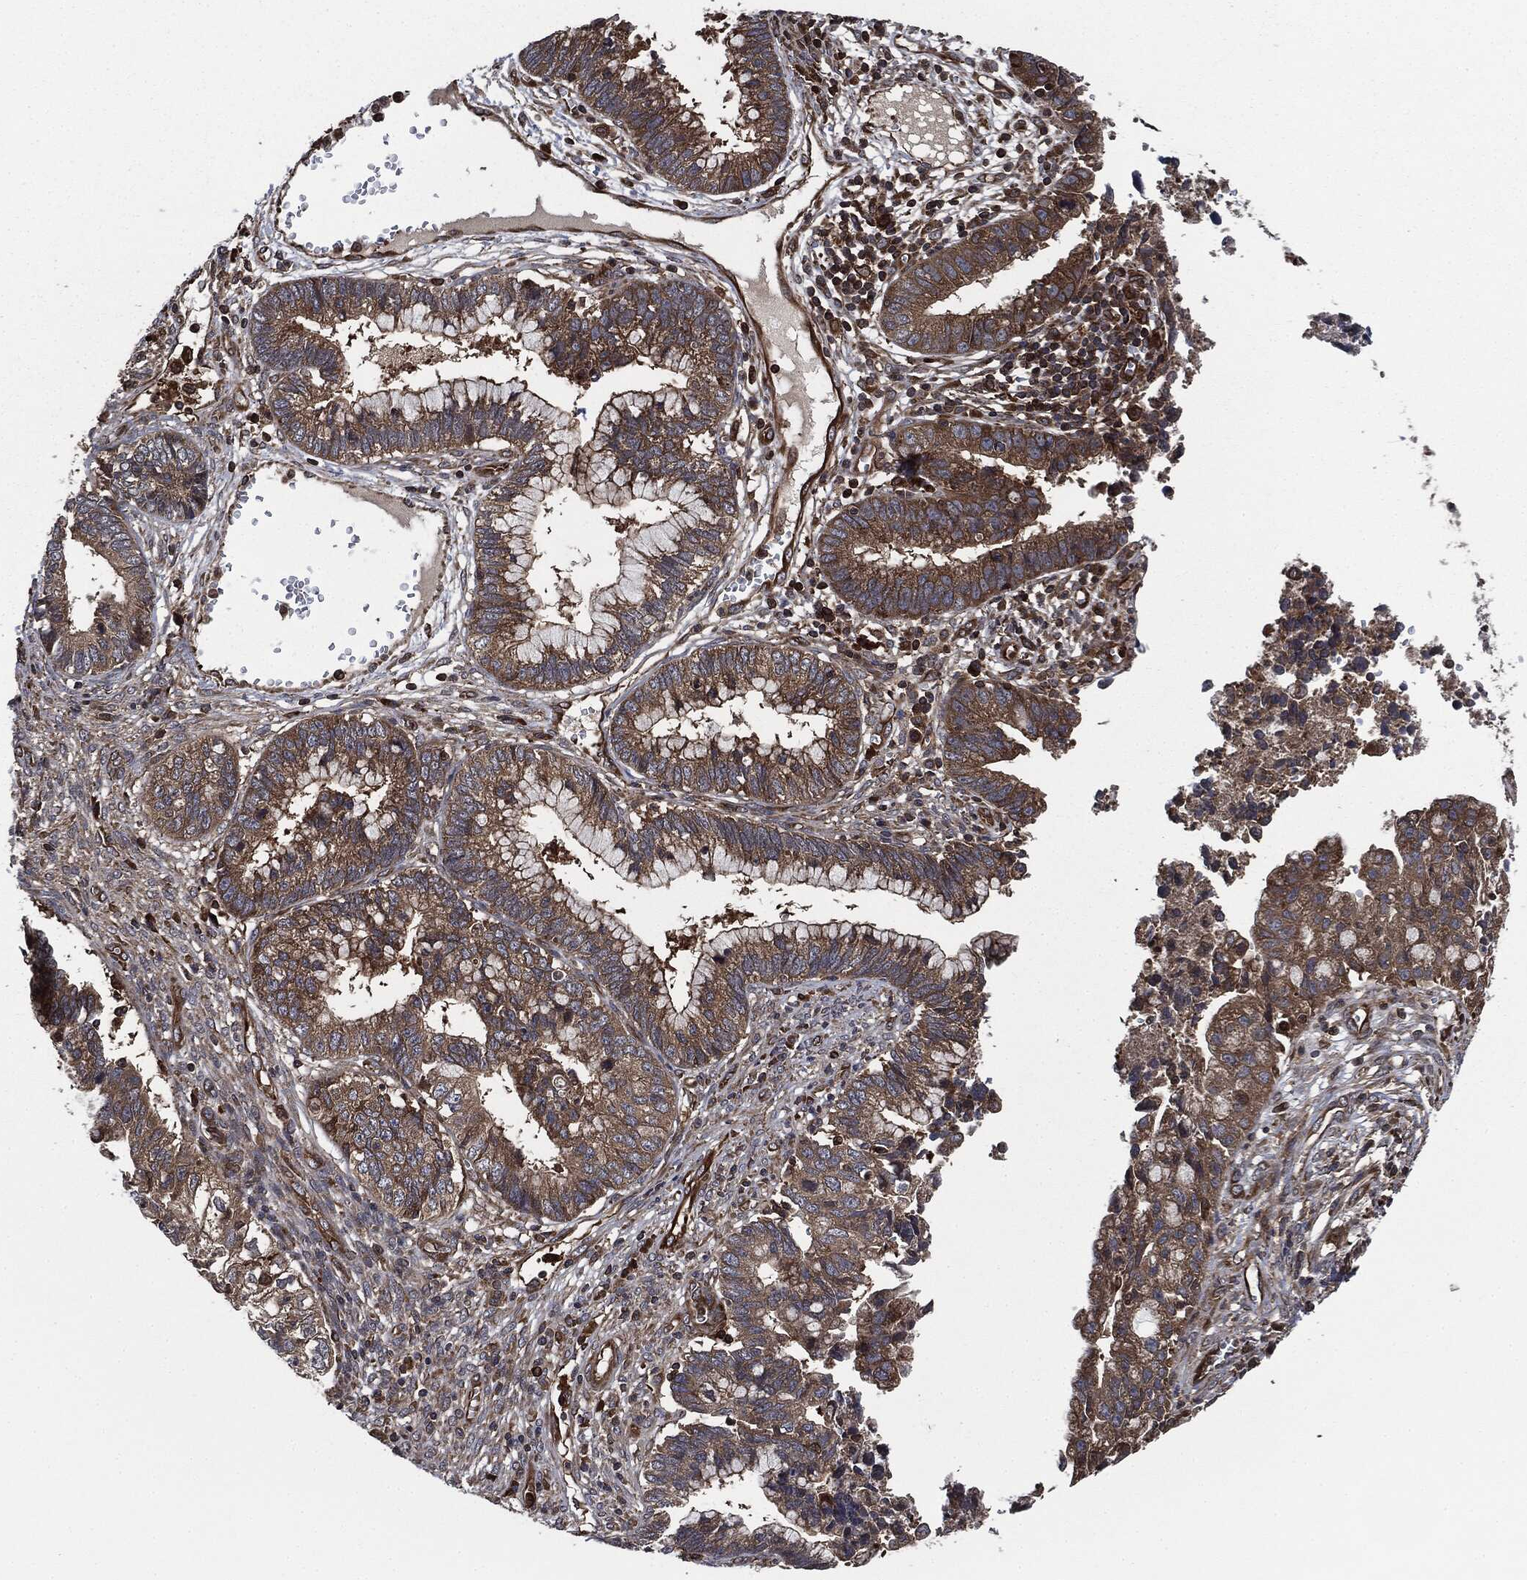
{"staining": {"intensity": "moderate", "quantity": ">75%", "location": "cytoplasmic/membranous"}, "tissue": "cervical cancer", "cell_type": "Tumor cells", "image_type": "cancer", "snomed": [{"axis": "morphology", "description": "Adenocarcinoma, NOS"}, {"axis": "topography", "description": "Cervix"}], "caption": "The photomicrograph reveals staining of adenocarcinoma (cervical), revealing moderate cytoplasmic/membranous protein expression (brown color) within tumor cells. The protein of interest is stained brown, and the nuclei are stained in blue (DAB (3,3'-diaminobenzidine) IHC with brightfield microscopy, high magnification).", "gene": "RAP1GDS1", "patient": {"sex": "female", "age": 44}}